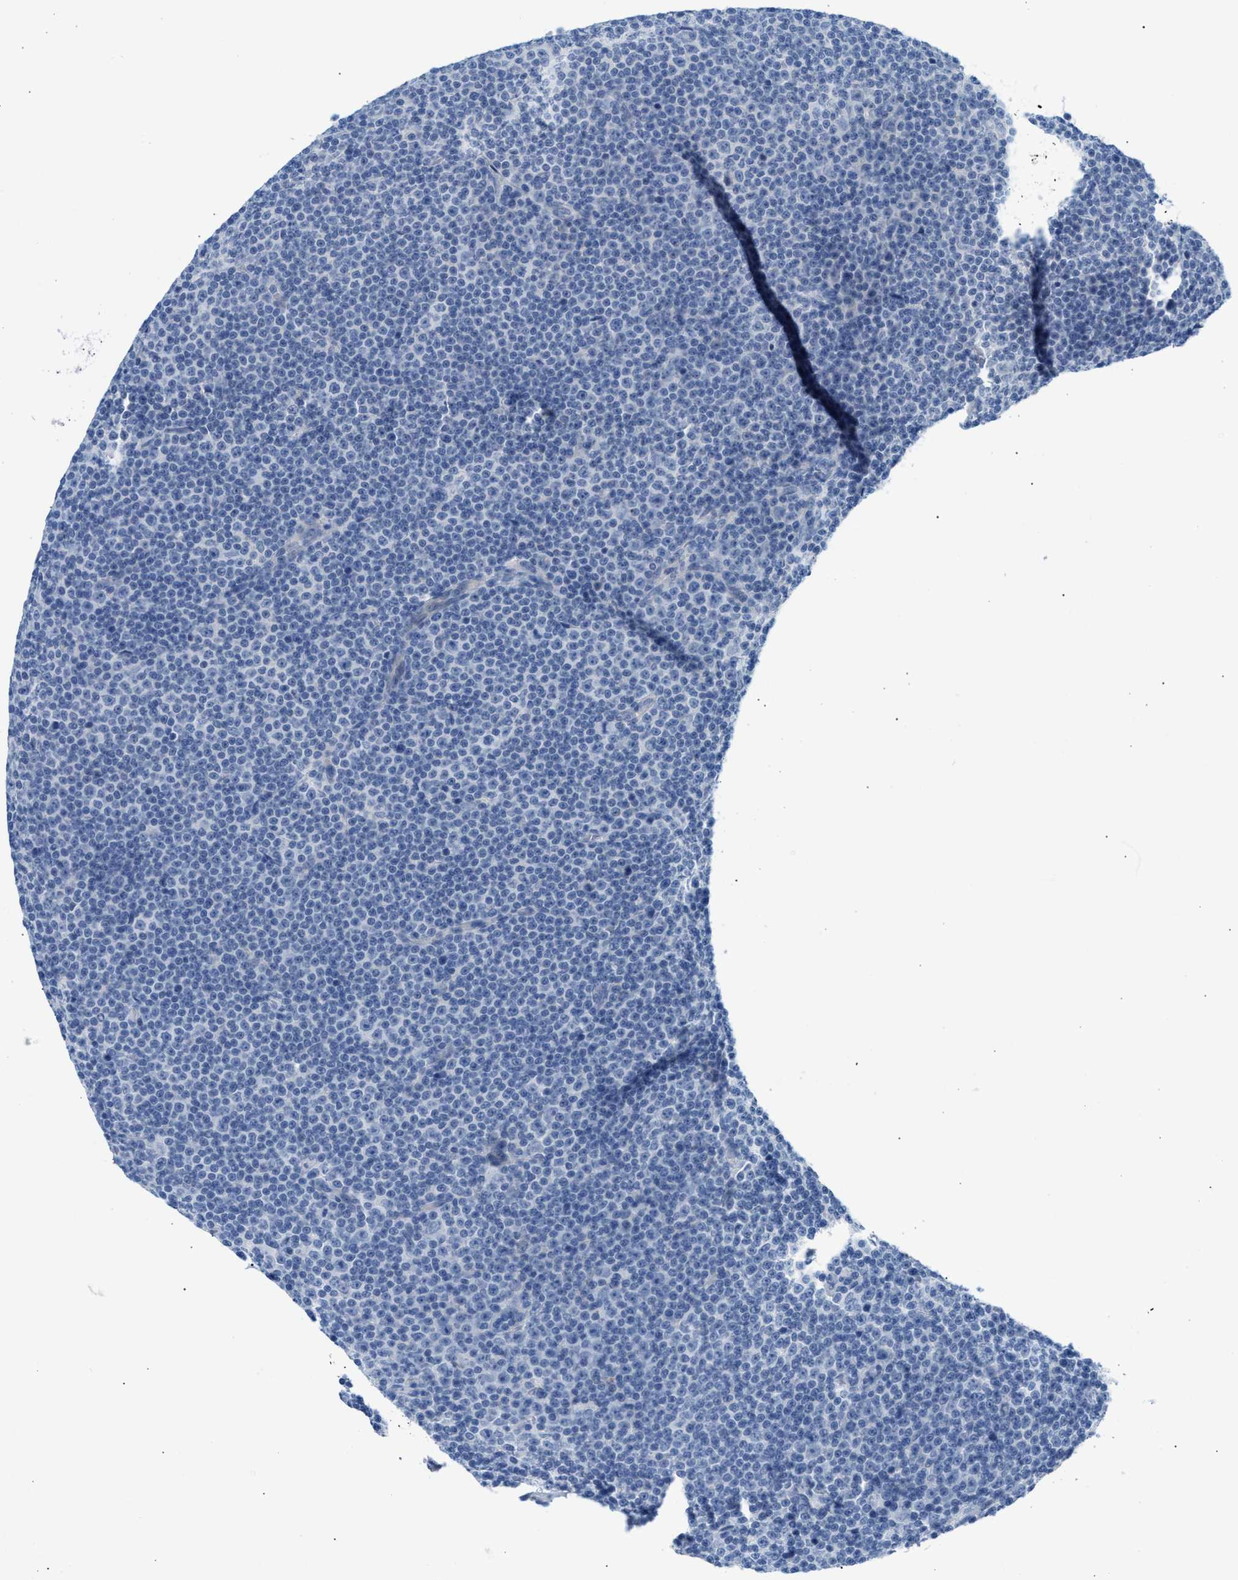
{"staining": {"intensity": "negative", "quantity": "none", "location": "none"}, "tissue": "lymphoma", "cell_type": "Tumor cells", "image_type": "cancer", "snomed": [{"axis": "morphology", "description": "Malignant lymphoma, non-Hodgkin's type, Low grade"}, {"axis": "topography", "description": "Lymph node"}], "caption": "IHC photomicrograph of neoplastic tissue: low-grade malignant lymphoma, non-Hodgkin's type stained with DAB demonstrates no significant protein staining in tumor cells.", "gene": "ERBB2", "patient": {"sex": "female", "age": 67}}